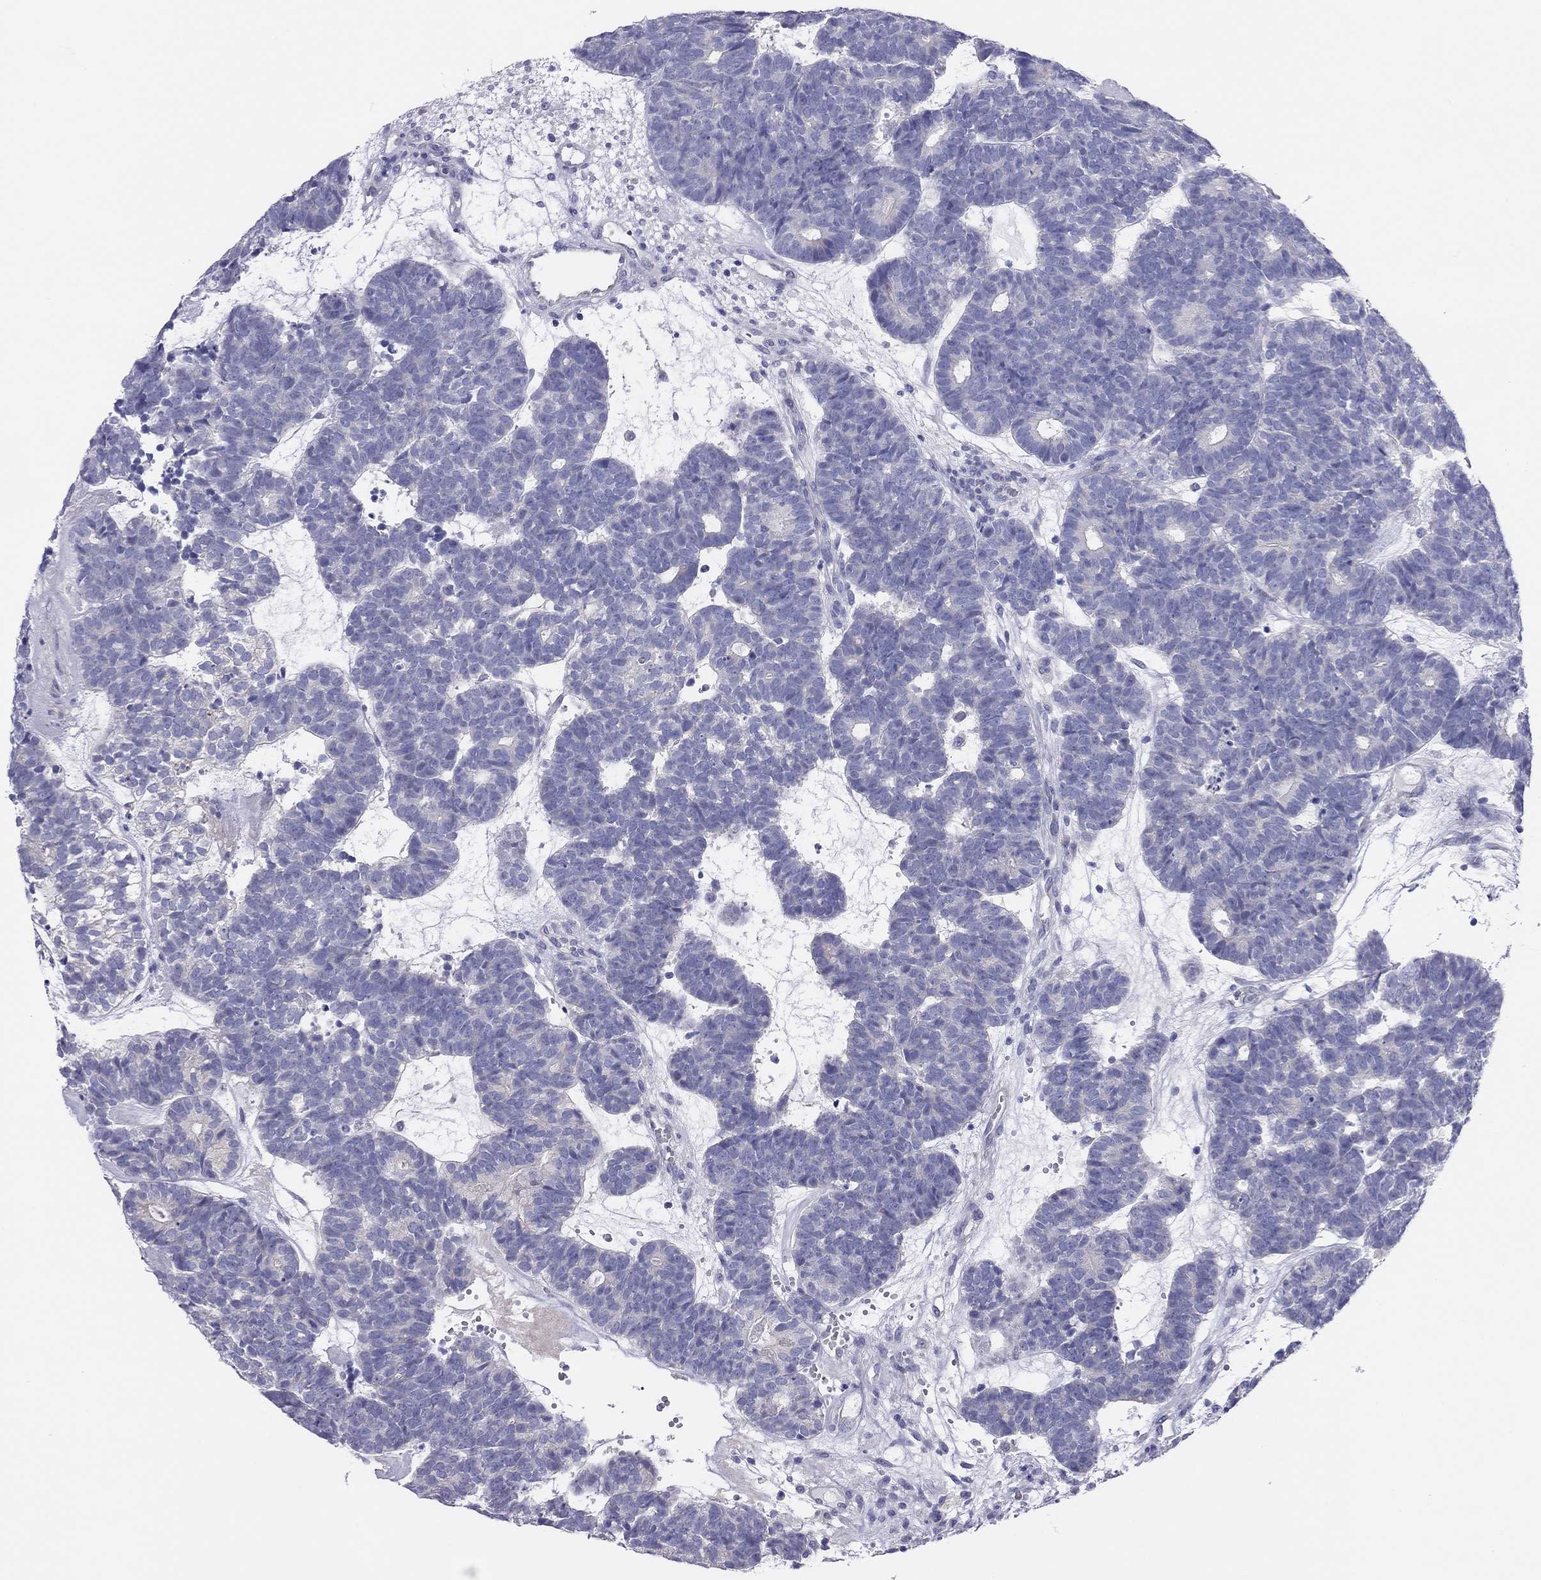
{"staining": {"intensity": "negative", "quantity": "none", "location": "none"}, "tissue": "head and neck cancer", "cell_type": "Tumor cells", "image_type": "cancer", "snomed": [{"axis": "morphology", "description": "Adenocarcinoma, NOS"}, {"axis": "topography", "description": "Head-Neck"}], "caption": "Protein analysis of head and neck cancer exhibits no significant staining in tumor cells. (Immunohistochemistry (ihc), brightfield microscopy, high magnification).", "gene": "MGAT4C", "patient": {"sex": "female", "age": 81}}